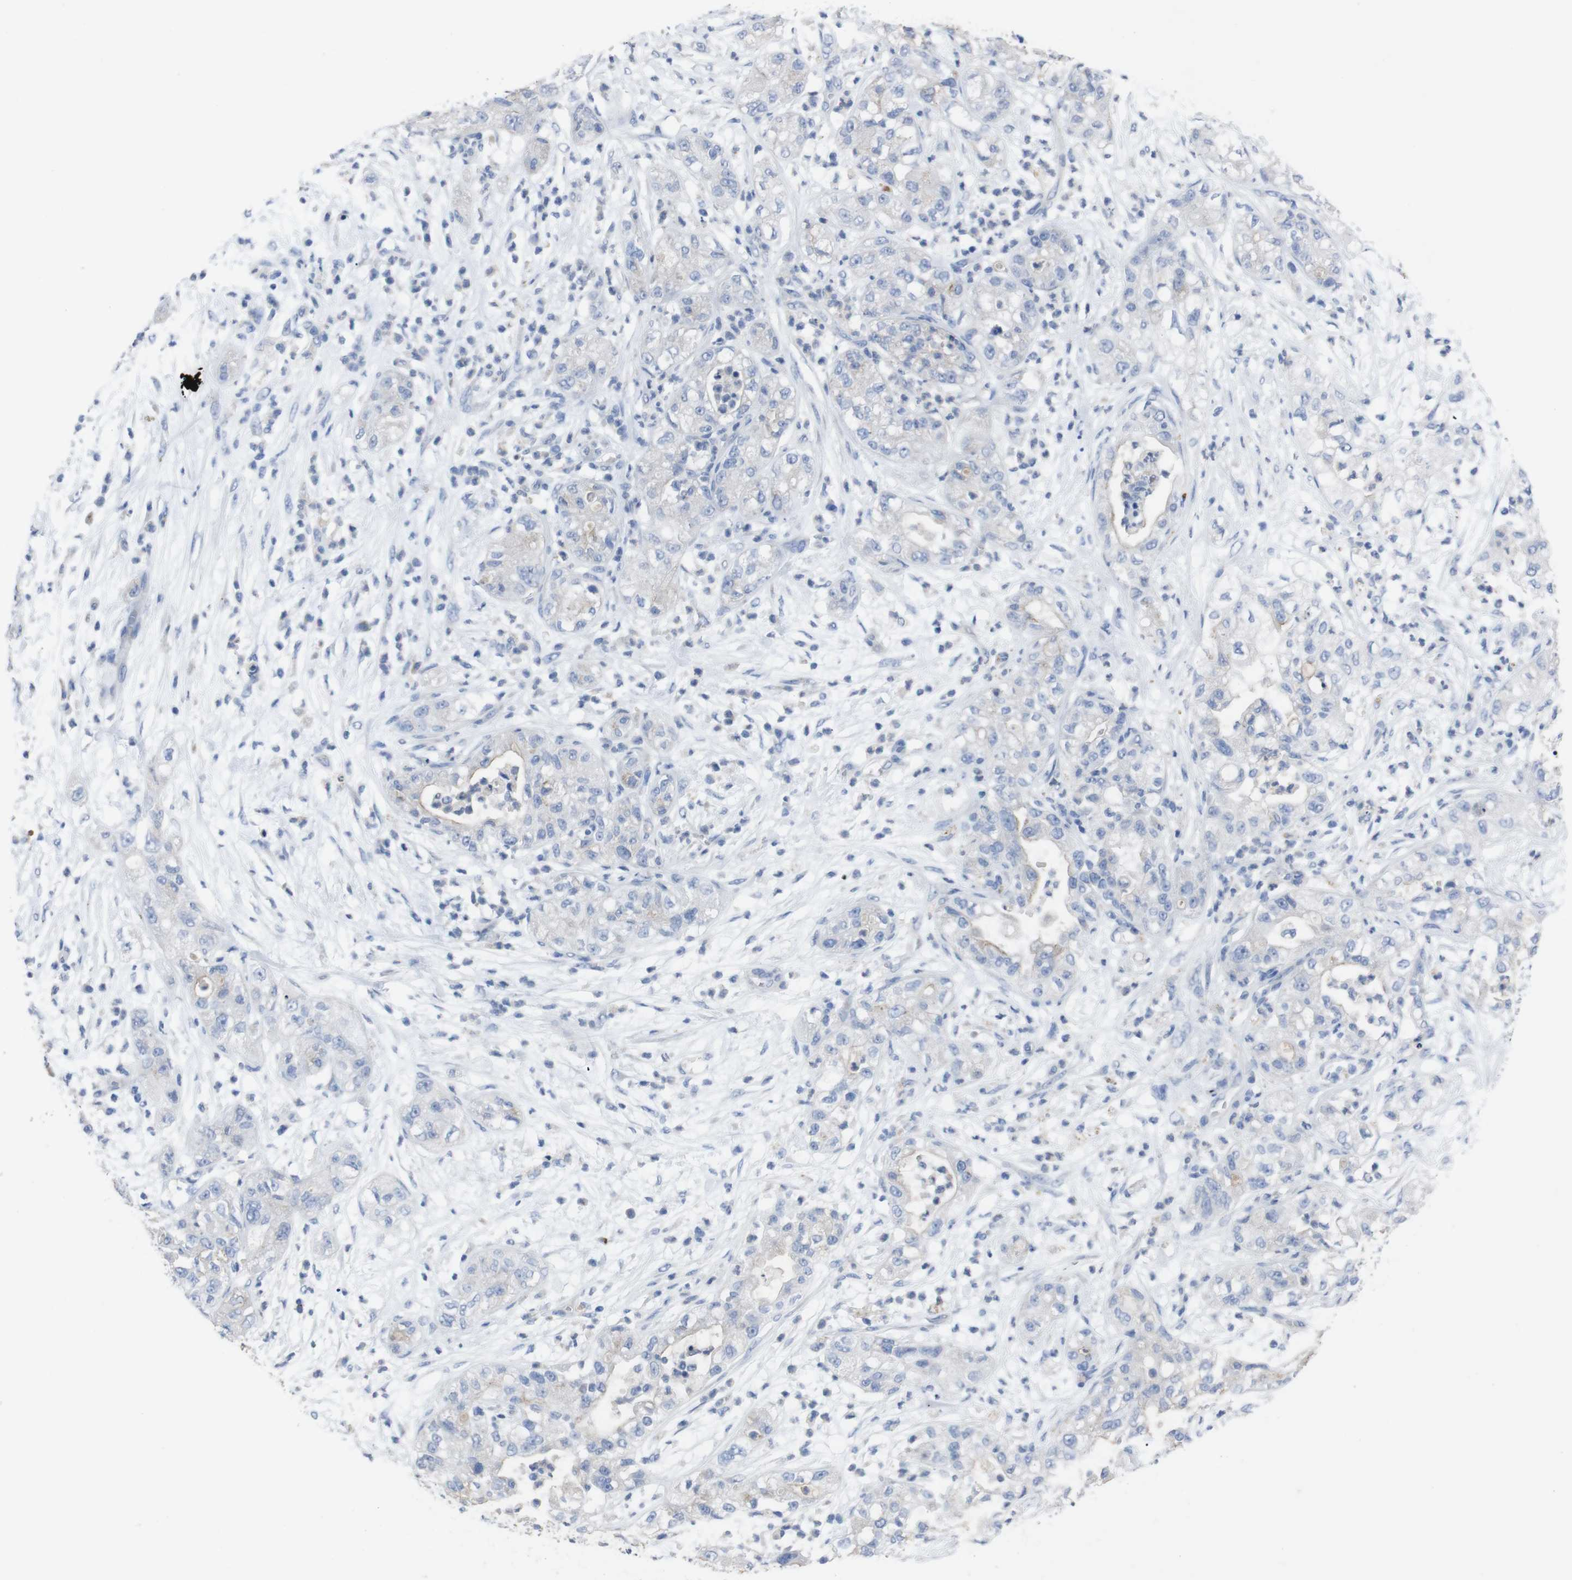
{"staining": {"intensity": "negative", "quantity": "none", "location": "none"}, "tissue": "pancreatic cancer", "cell_type": "Tumor cells", "image_type": "cancer", "snomed": [{"axis": "morphology", "description": "Adenocarcinoma, NOS"}, {"axis": "topography", "description": "Pancreas"}], "caption": "Tumor cells are negative for brown protein staining in pancreatic cancer (adenocarcinoma).", "gene": "GJB2", "patient": {"sex": "female", "age": 78}}